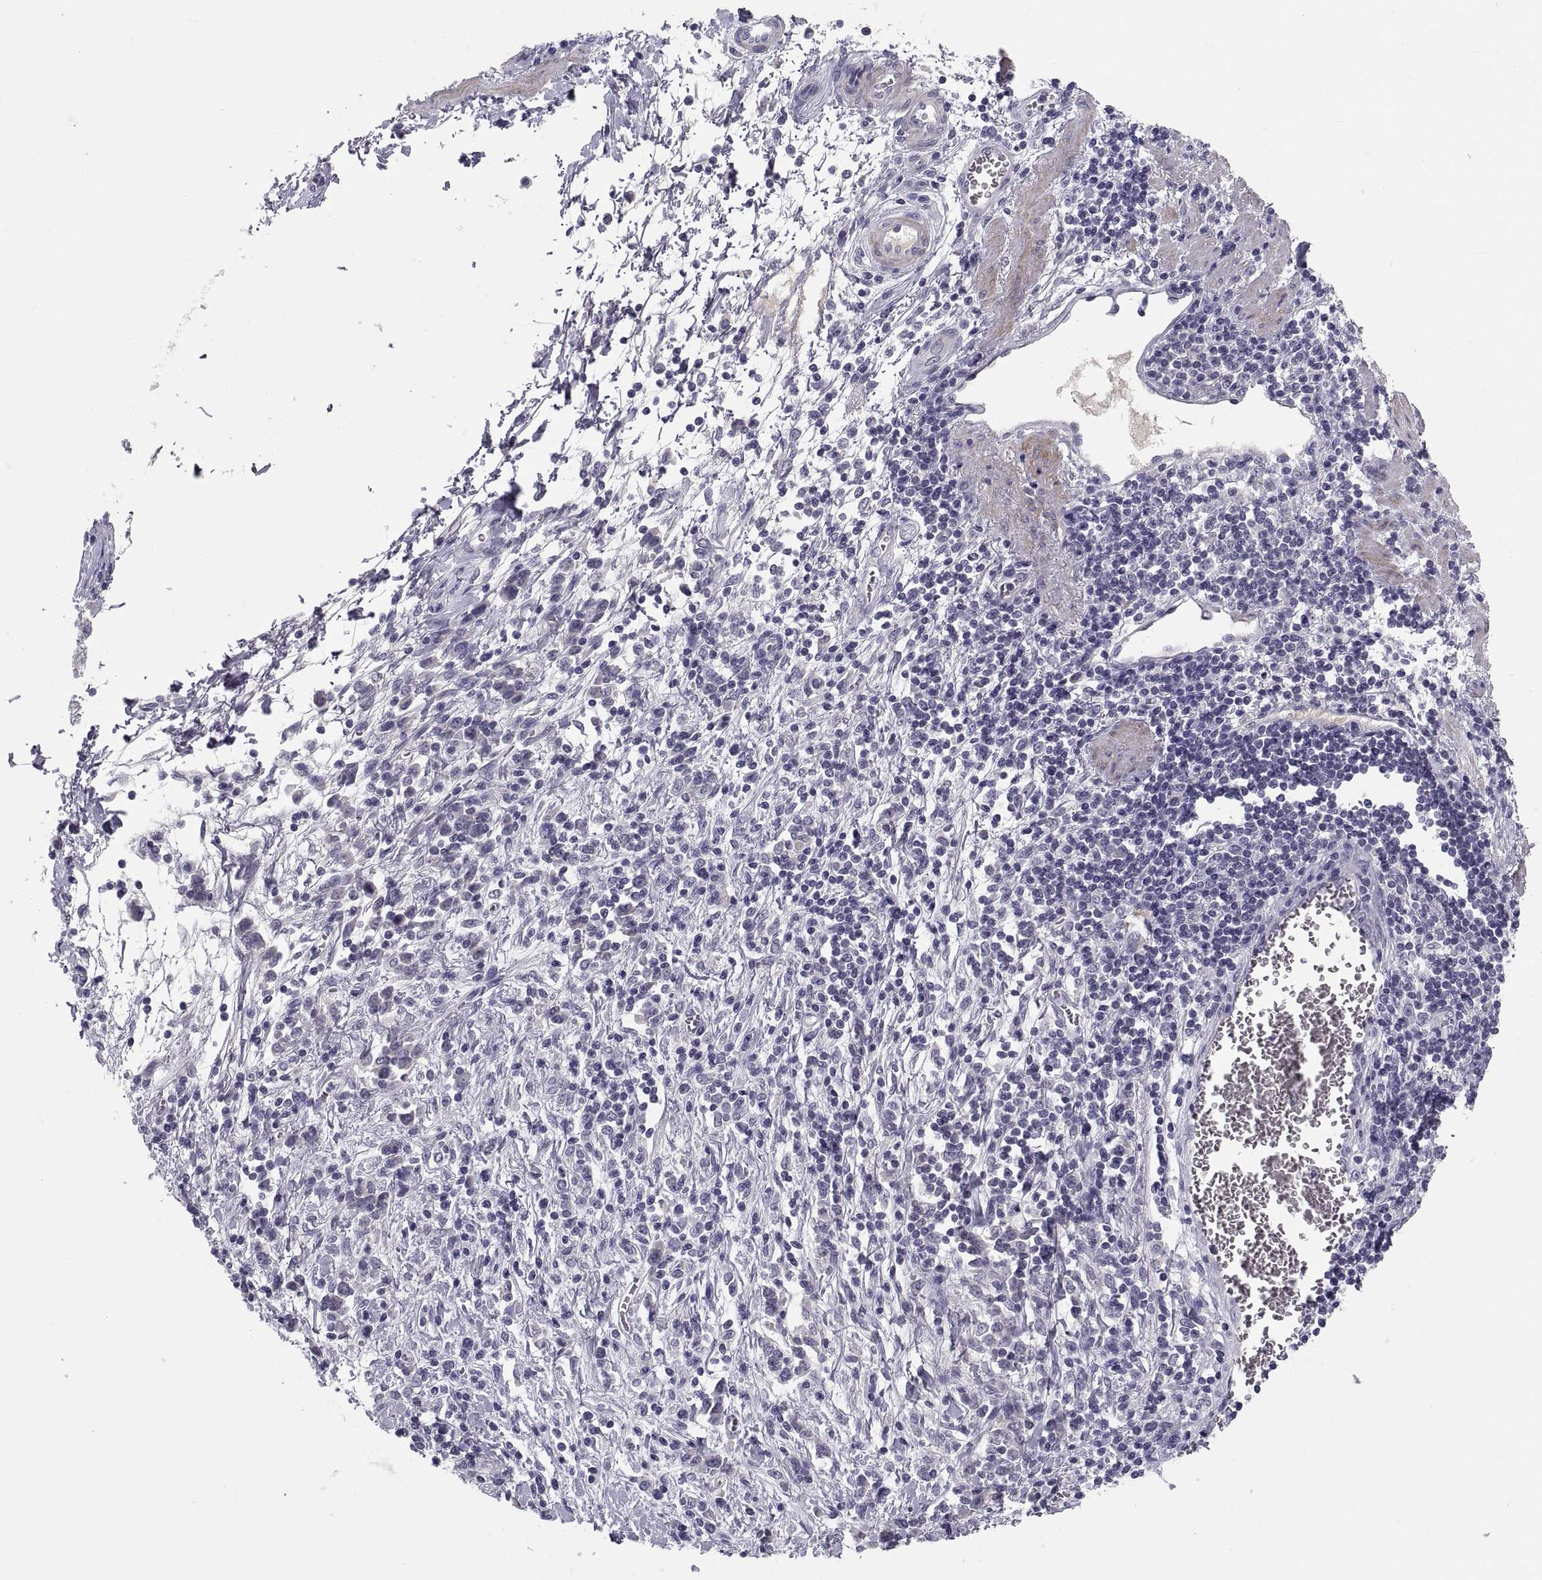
{"staining": {"intensity": "negative", "quantity": "none", "location": "none"}, "tissue": "stomach cancer", "cell_type": "Tumor cells", "image_type": "cancer", "snomed": [{"axis": "morphology", "description": "Adenocarcinoma, NOS"}, {"axis": "topography", "description": "Stomach"}], "caption": "Tumor cells show no significant positivity in adenocarcinoma (stomach).", "gene": "PDZRN4", "patient": {"sex": "female", "age": 57}}